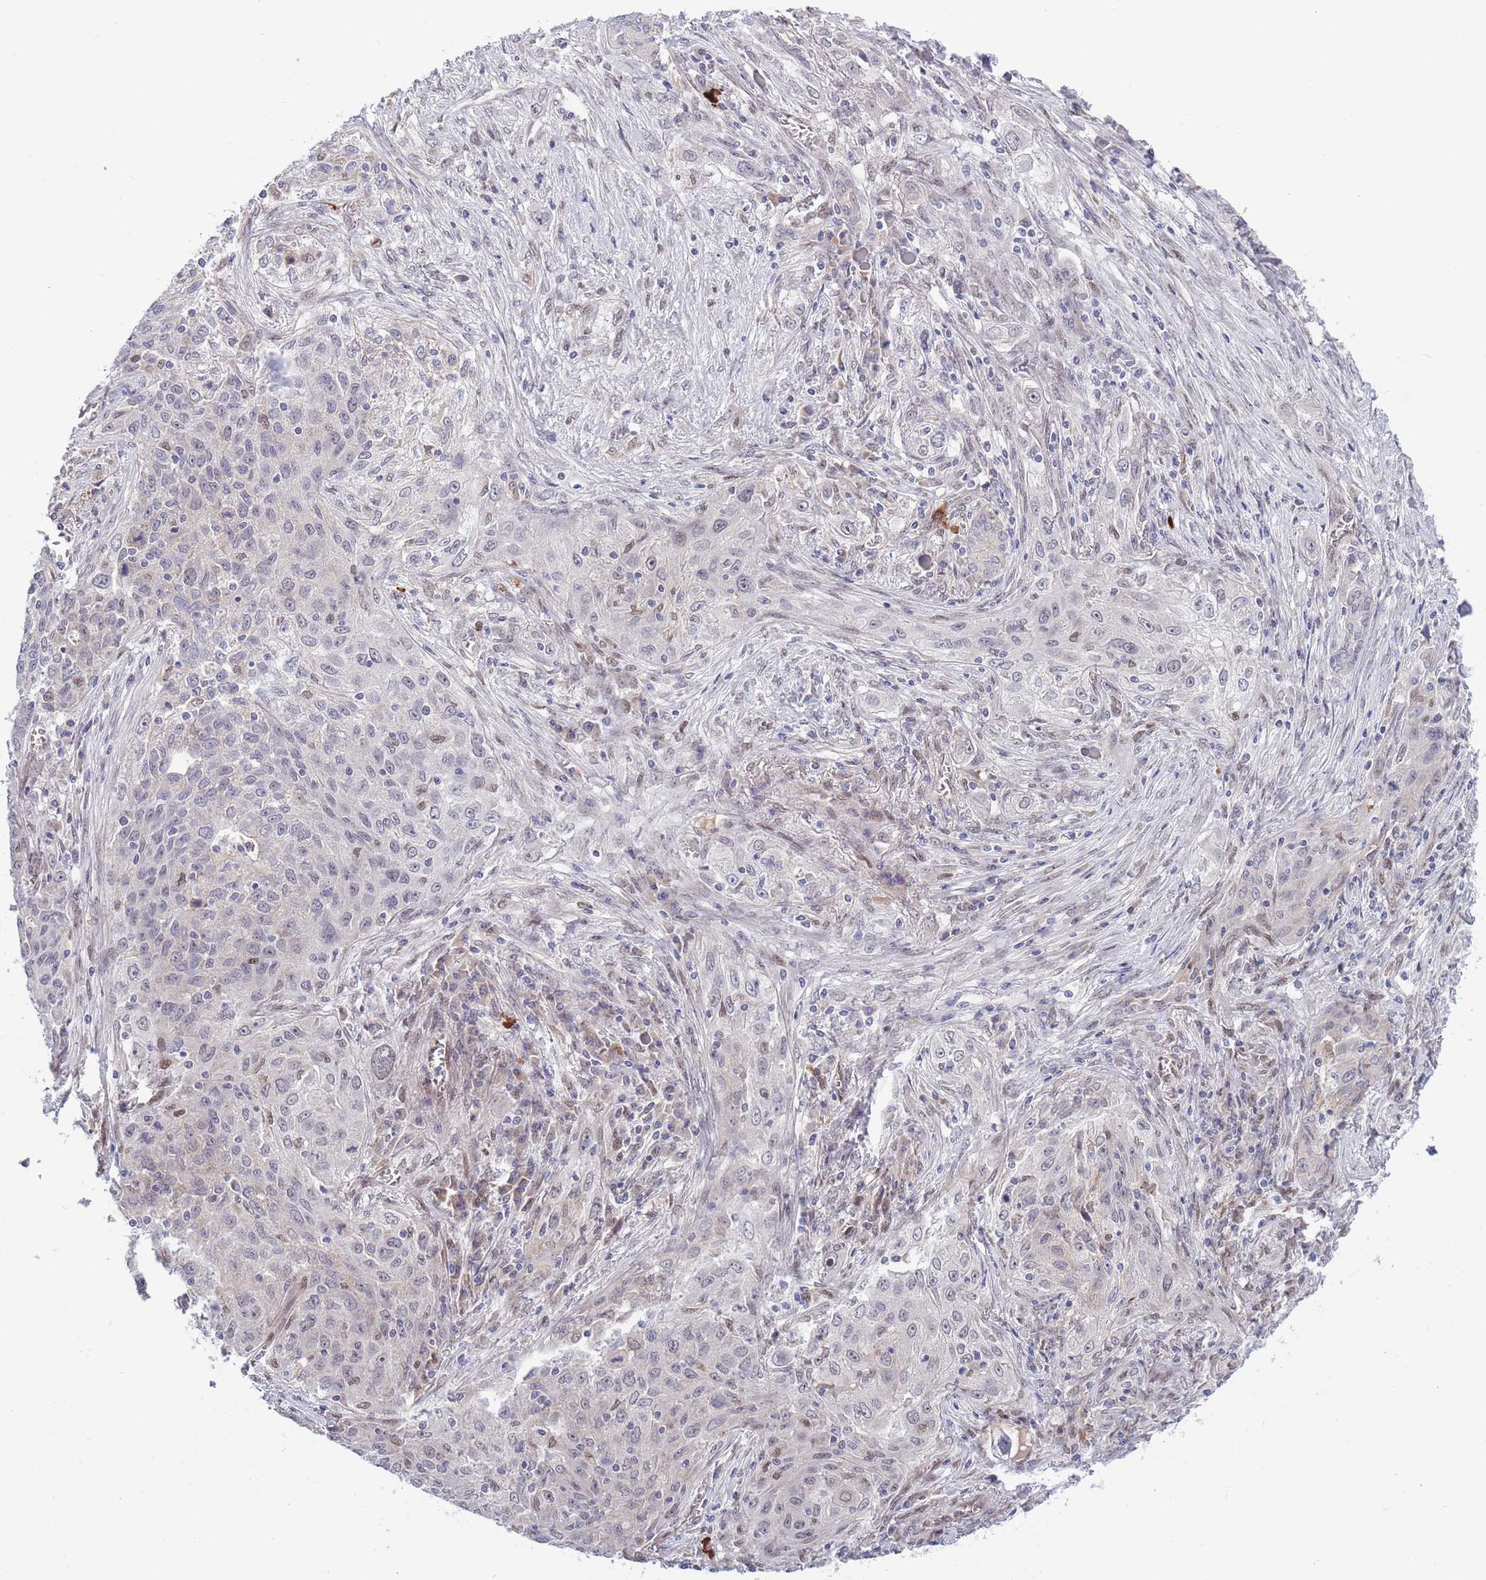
{"staining": {"intensity": "negative", "quantity": "none", "location": "none"}, "tissue": "lung cancer", "cell_type": "Tumor cells", "image_type": "cancer", "snomed": [{"axis": "morphology", "description": "Squamous cell carcinoma, NOS"}, {"axis": "topography", "description": "Lung"}], "caption": "Immunohistochemical staining of squamous cell carcinoma (lung) shows no significant expression in tumor cells.", "gene": "NLRP6", "patient": {"sex": "female", "age": 69}}